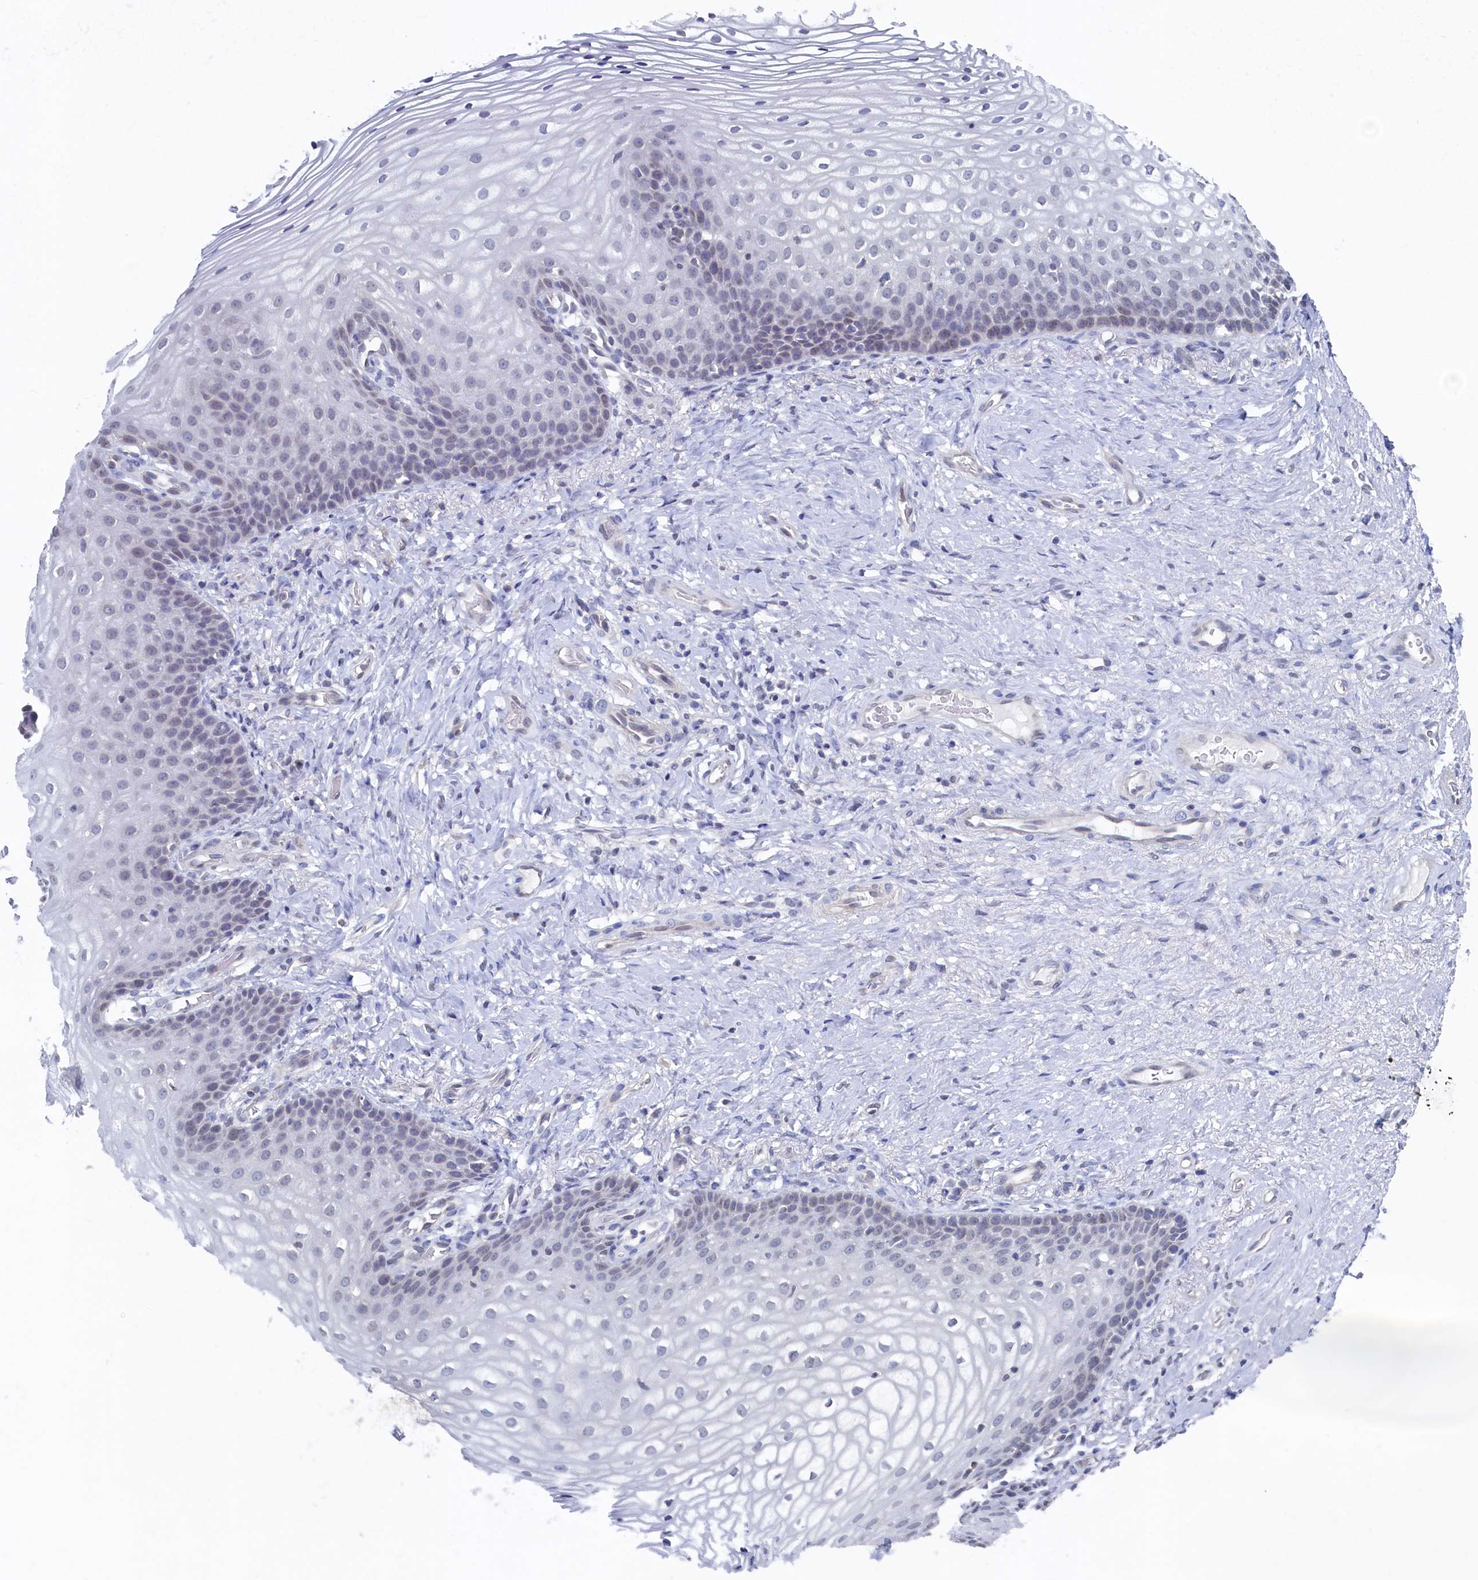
{"staining": {"intensity": "negative", "quantity": "none", "location": "none"}, "tissue": "vagina", "cell_type": "Squamous epithelial cells", "image_type": "normal", "snomed": [{"axis": "morphology", "description": "Normal tissue, NOS"}, {"axis": "topography", "description": "Vagina"}], "caption": "Squamous epithelial cells show no significant staining in unremarkable vagina. Nuclei are stained in blue.", "gene": "C11orf54", "patient": {"sex": "female", "age": 60}}